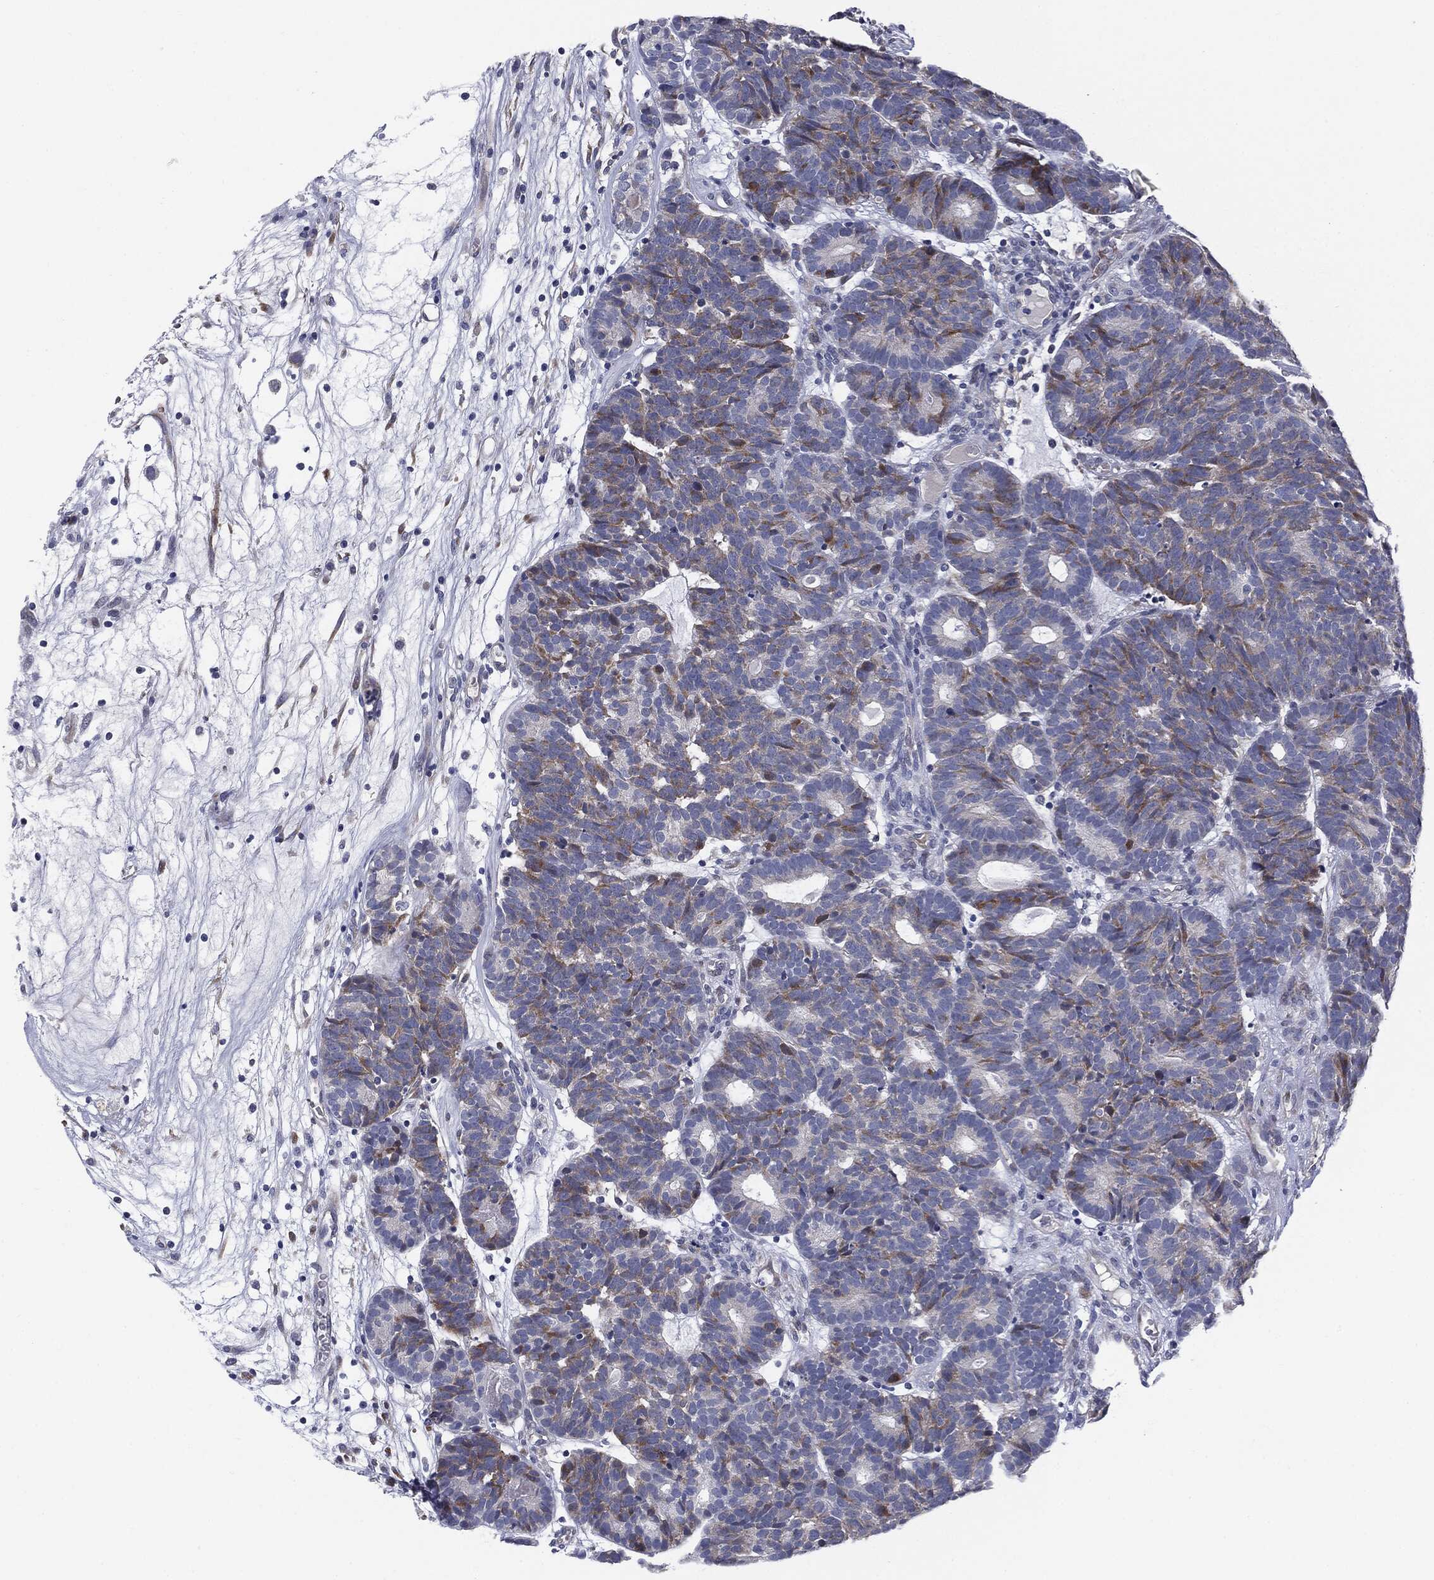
{"staining": {"intensity": "moderate", "quantity": "25%-75%", "location": "cytoplasmic/membranous"}, "tissue": "head and neck cancer", "cell_type": "Tumor cells", "image_type": "cancer", "snomed": [{"axis": "morphology", "description": "Adenocarcinoma, NOS"}, {"axis": "topography", "description": "Head-Neck"}], "caption": "High-magnification brightfield microscopy of head and neck adenocarcinoma stained with DAB (brown) and counterstained with hematoxylin (blue). tumor cells exhibit moderate cytoplasmic/membranous positivity is seen in about25%-75% of cells. Using DAB (brown) and hematoxylin (blue) stains, captured at high magnification using brightfield microscopy.", "gene": "KRT5", "patient": {"sex": "female", "age": 81}}